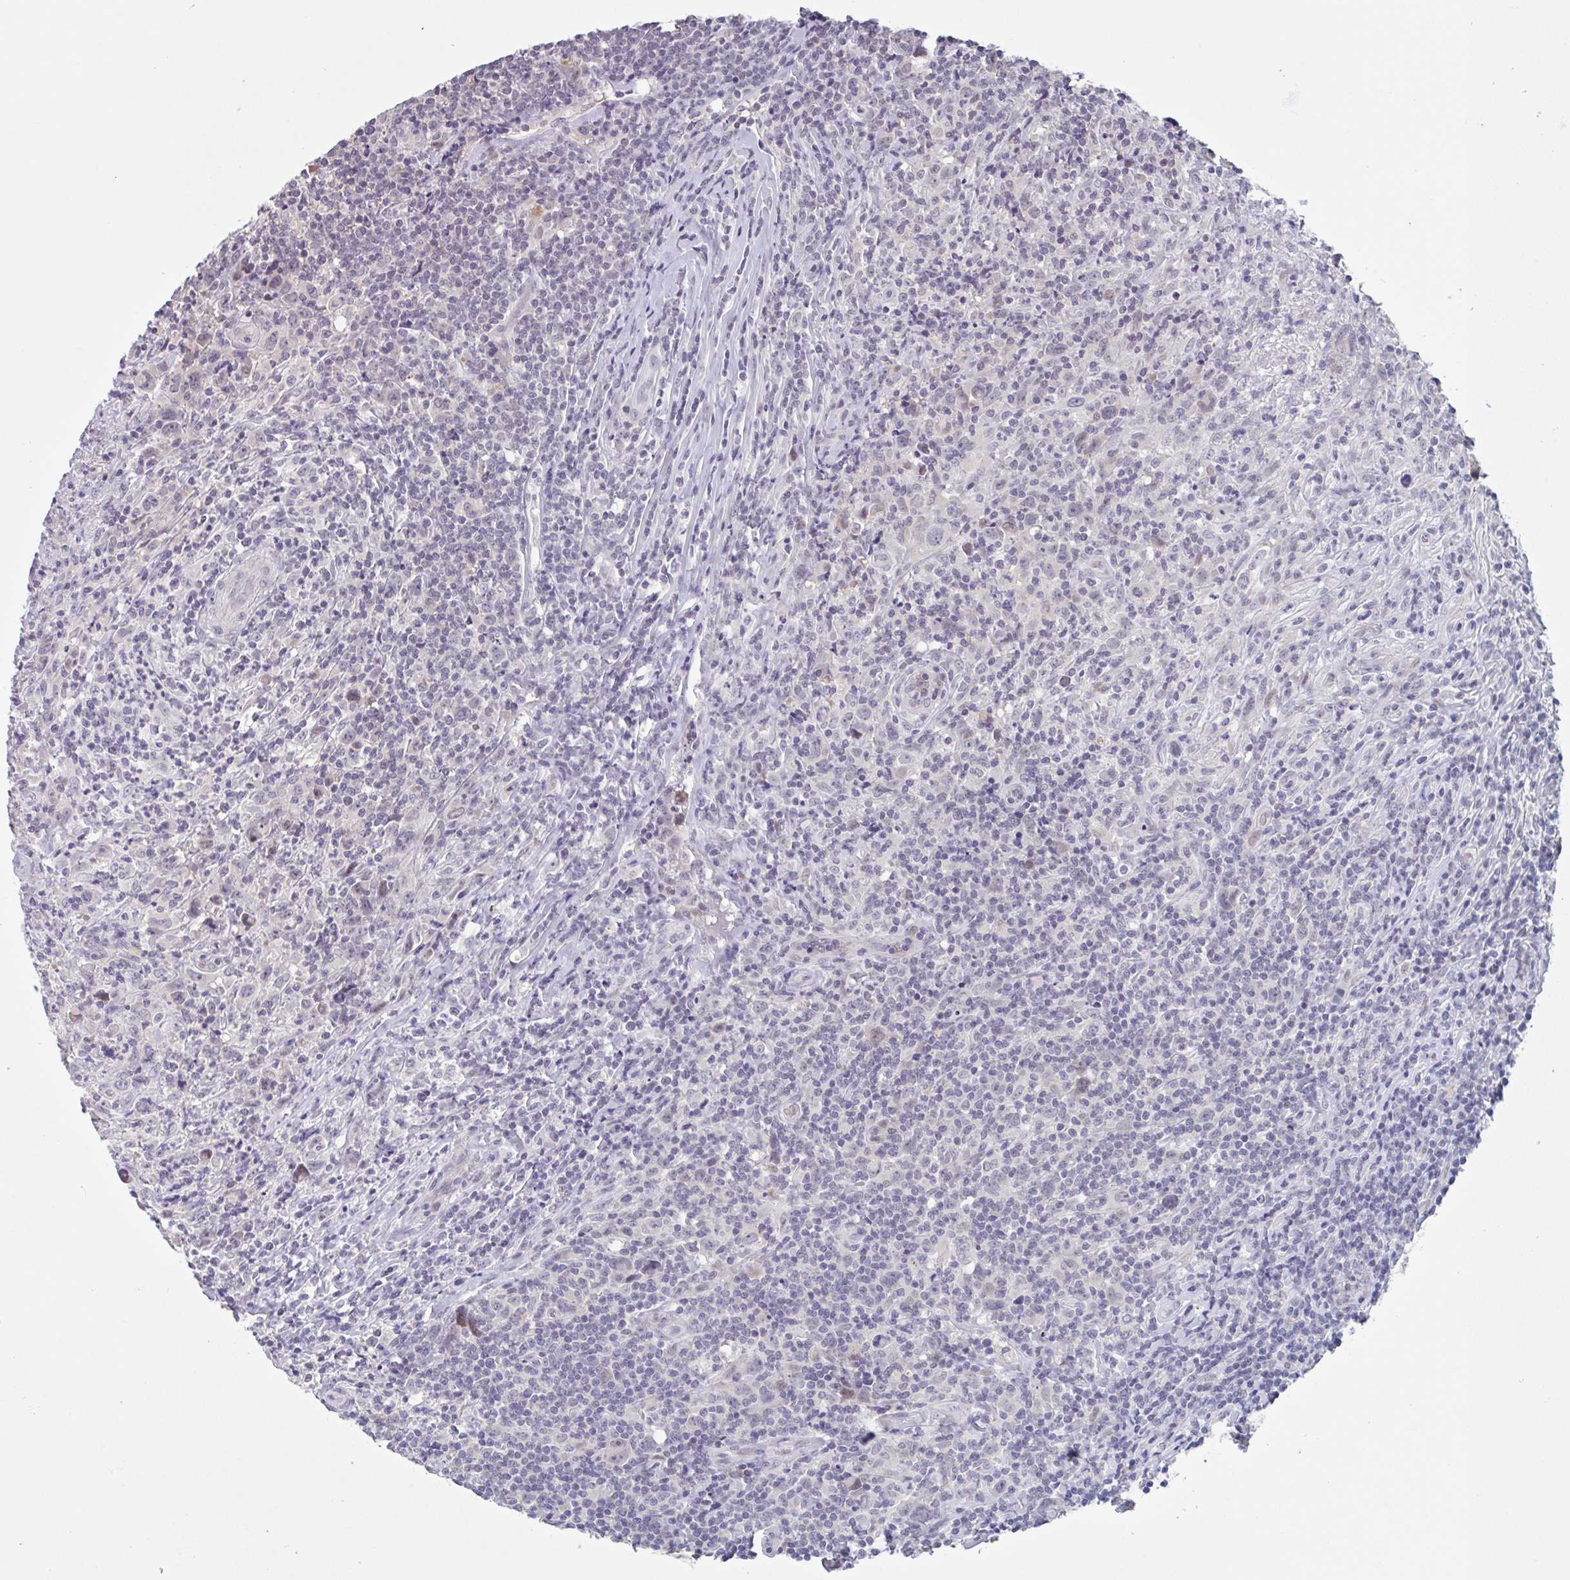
{"staining": {"intensity": "weak", "quantity": "<25%", "location": "nuclear"}, "tissue": "lymphoma", "cell_type": "Tumor cells", "image_type": "cancer", "snomed": [{"axis": "morphology", "description": "Hodgkin's disease, NOS"}, {"axis": "topography", "description": "Lymph node"}], "caption": "Photomicrograph shows no significant protein staining in tumor cells of lymphoma.", "gene": "RHAG", "patient": {"sex": "female", "age": 18}}